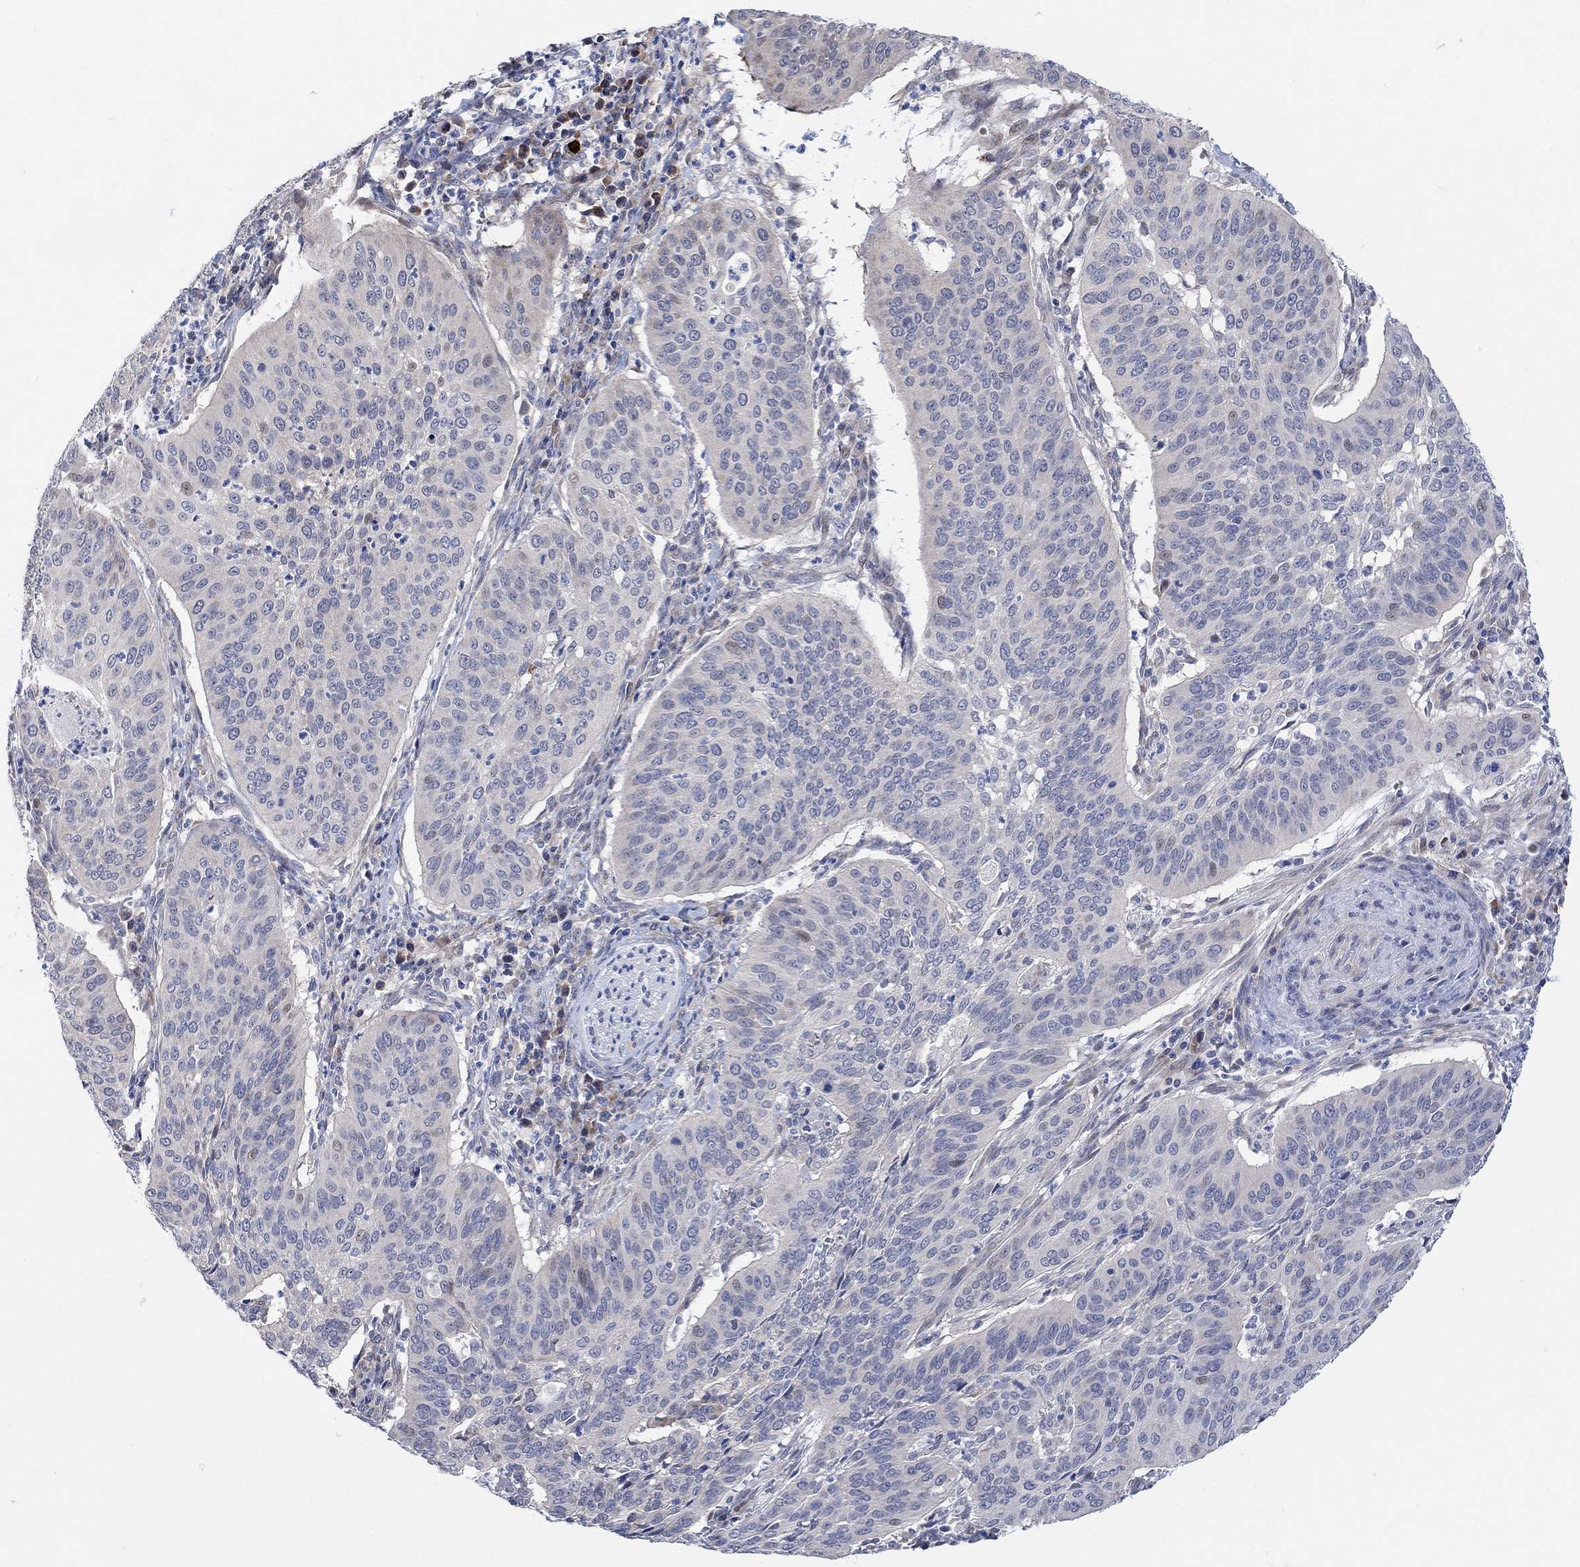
{"staining": {"intensity": "negative", "quantity": "none", "location": "none"}, "tissue": "cervical cancer", "cell_type": "Tumor cells", "image_type": "cancer", "snomed": [{"axis": "morphology", "description": "Normal tissue, NOS"}, {"axis": "morphology", "description": "Squamous cell carcinoma, NOS"}, {"axis": "topography", "description": "Cervix"}], "caption": "IHC histopathology image of neoplastic tissue: human cervical cancer stained with DAB displays no significant protein staining in tumor cells.", "gene": "CNTF", "patient": {"sex": "female", "age": 39}}